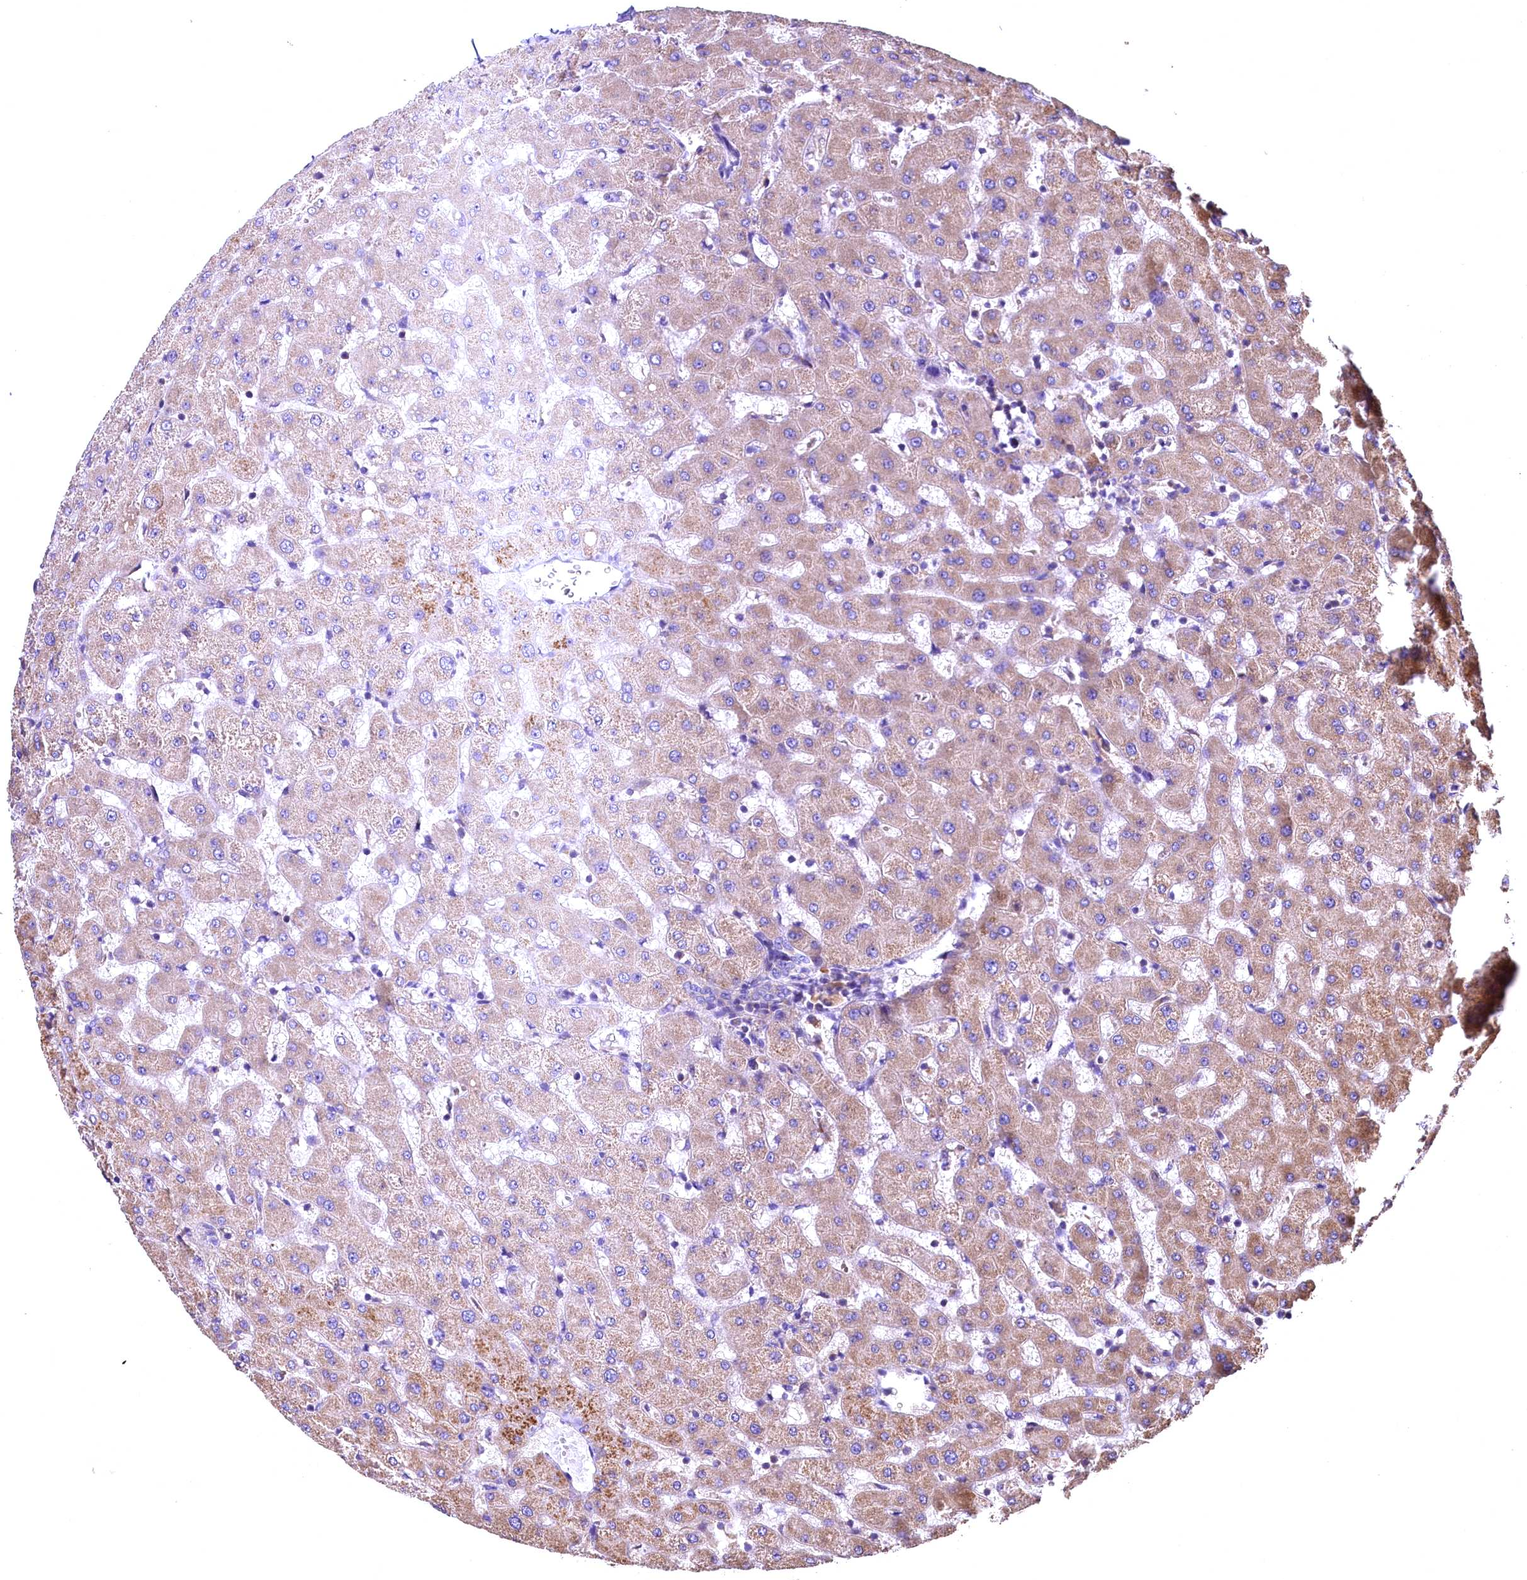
{"staining": {"intensity": "negative", "quantity": "none", "location": "none"}, "tissue": "liver", "cell_type": "Cholangiocytes", "image_type": "normal", "snomed": [{"axis": "morphology", "description": "Normal tissue, NOS"}, {"axis": "topography", "description": "Liver"}], "caption": "This photomicrograph is of normal liver stained with immunohistochemistry (IHC) to label a protein in brown with the nuclei are counter-stained blue. There is no positivity in cholangiocytes. (DAB immunohistochemistry visualized using brightfield microscopy, high magnification).", "gene": "ENKD1", "patient": {"sex": "female", "age": 63}}